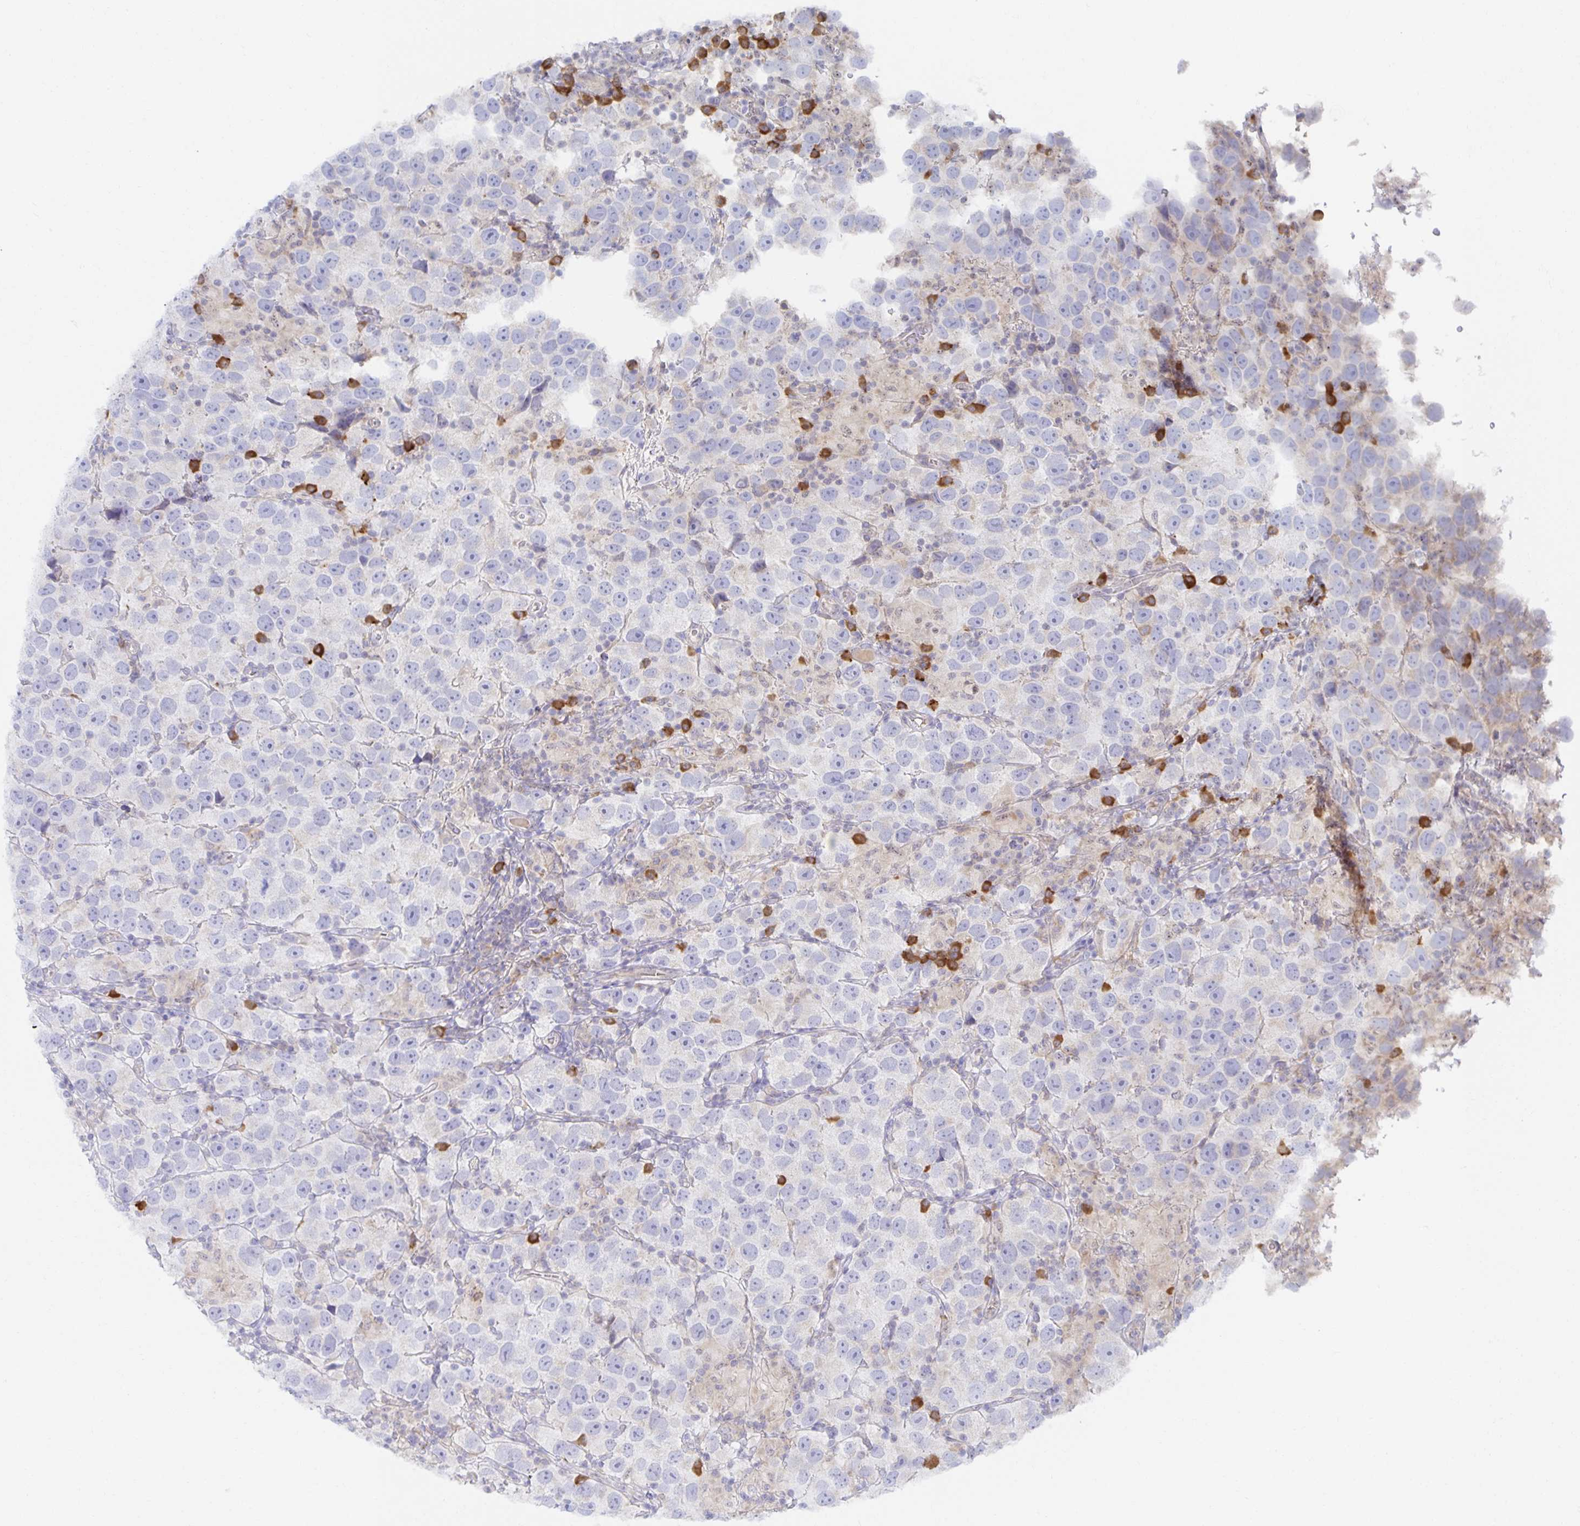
{"staining": {"intensity": "negative", "quantity": "none", "location": "none"}, "tissue": "testis cancer", "cell_type": "Tumor cells", "image_type": "cancer", "snomed": [{"axis": "morphology", "description": "Seminoma, NOS"}, {"axis": "topography", "description": "Testis"}], "caption": "The image shows no significant expression in tumor cells of testis cancer (seminoma).", "gene": "BAD", "patient": {"sex": "male", "age": 26}}